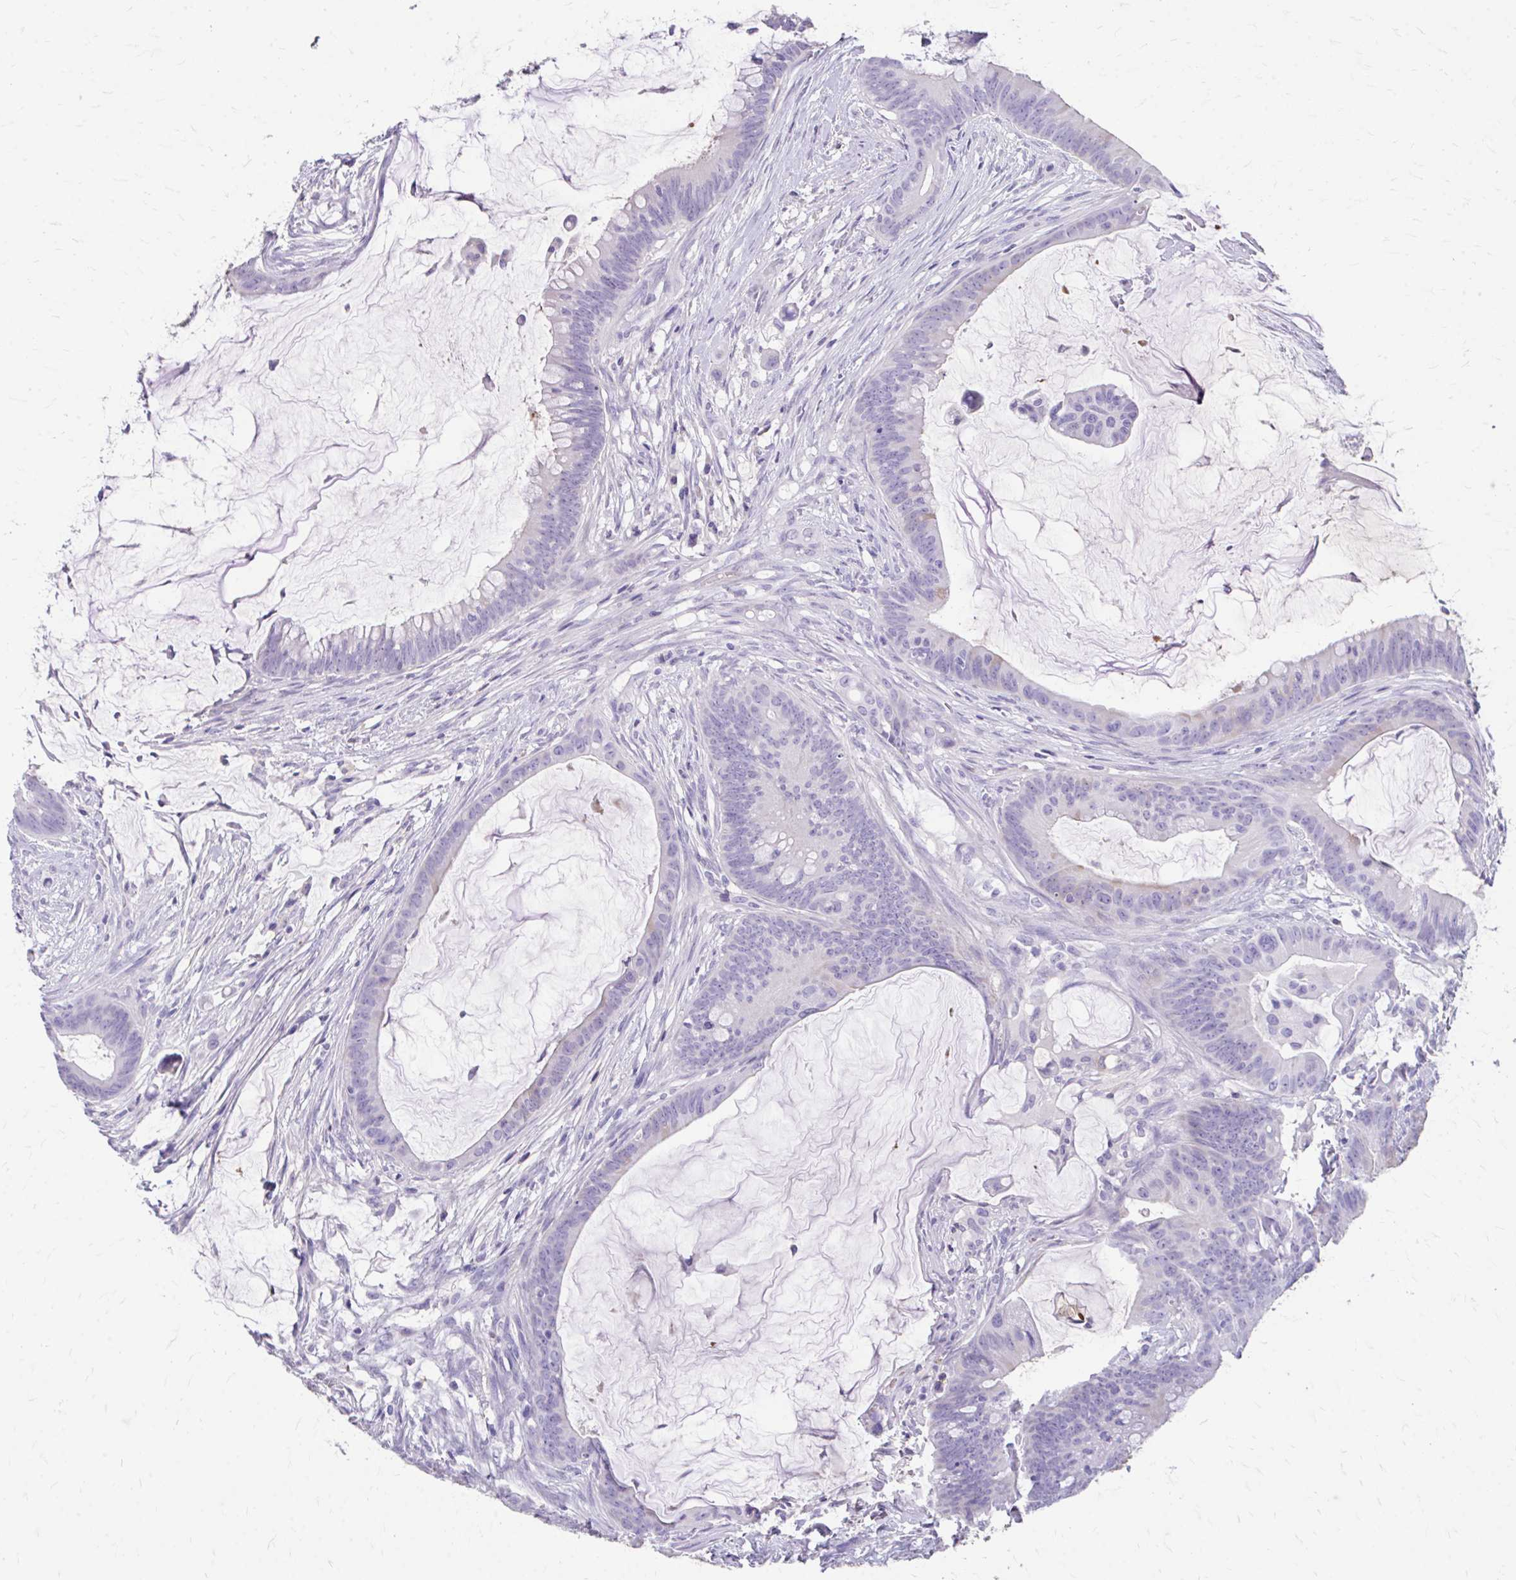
{"staining": {"intensity": "negative", "quantity": "none", "location": "none"}, "tissue": "colorectal cancer", "cell_type": "Tumor cells", "image_type": "cancer", "snomed": [{"axis": "morphology", "description": "Adenocarcinoma, NOS"}, {"axis": "topography", "description": "Colon"}], "caption": "This is an immunohistochemistry (IHC) histopathology image of colorectal cancer. There is no expression in tumor cells.", "gene": "CFH", "patient": {"sex": "male", "age": 62}}